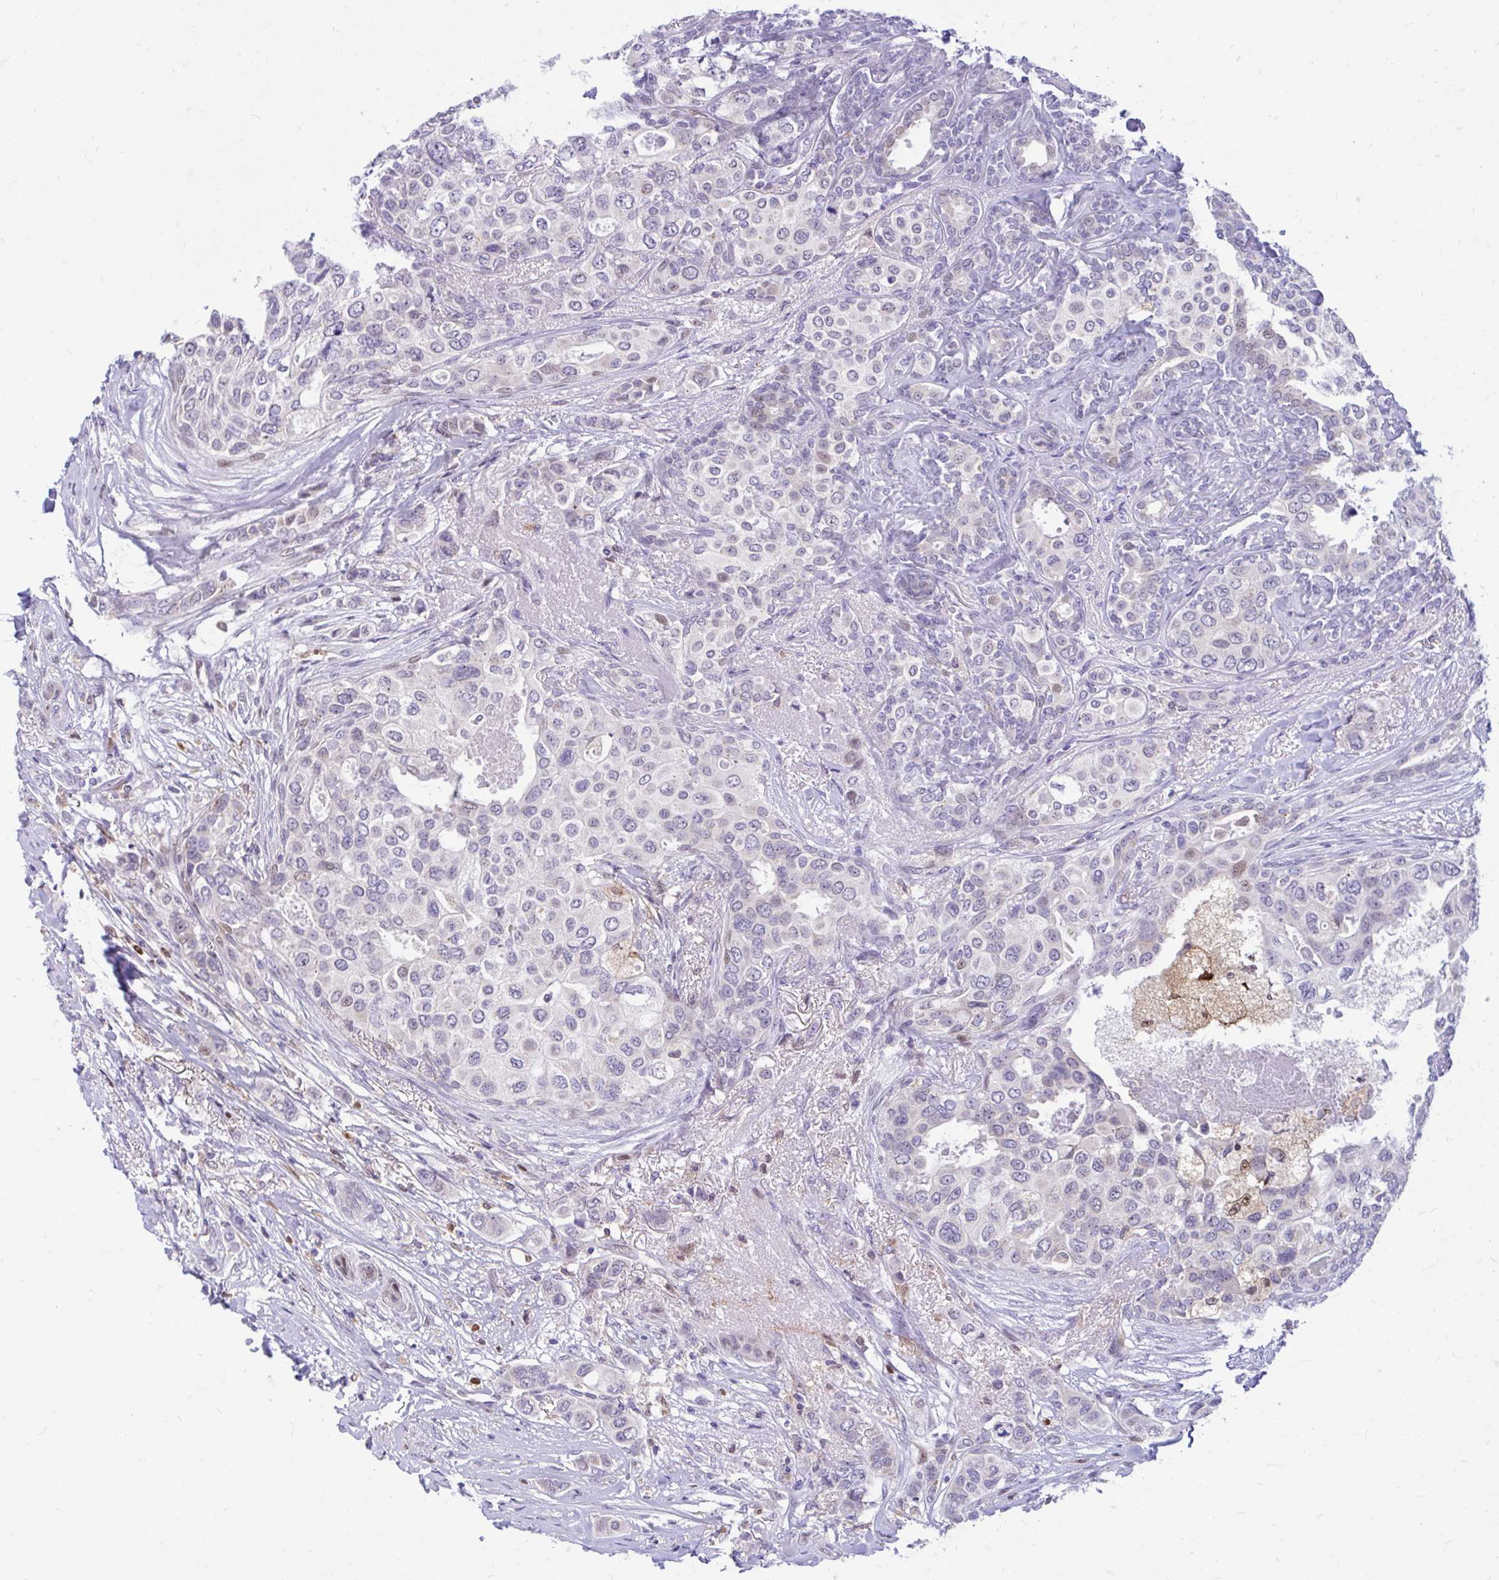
{"staining": {"intensity": "negative", "quantity": "none", "location": "none"}, "tissue": "breast cancer", "cell_type": "Tumor cells", "image_type": "cancer", "snomed": [{"axis": "morphology", "description": "Lobular carcinoma"}, {"axis": "topography", "description": "Breast"}], "caption": "Tumor cells show no significant positivity in lobular carcinoma (breast).", "gene": "GLB1L2", "patient": {"sex": "female", "age": 51}}